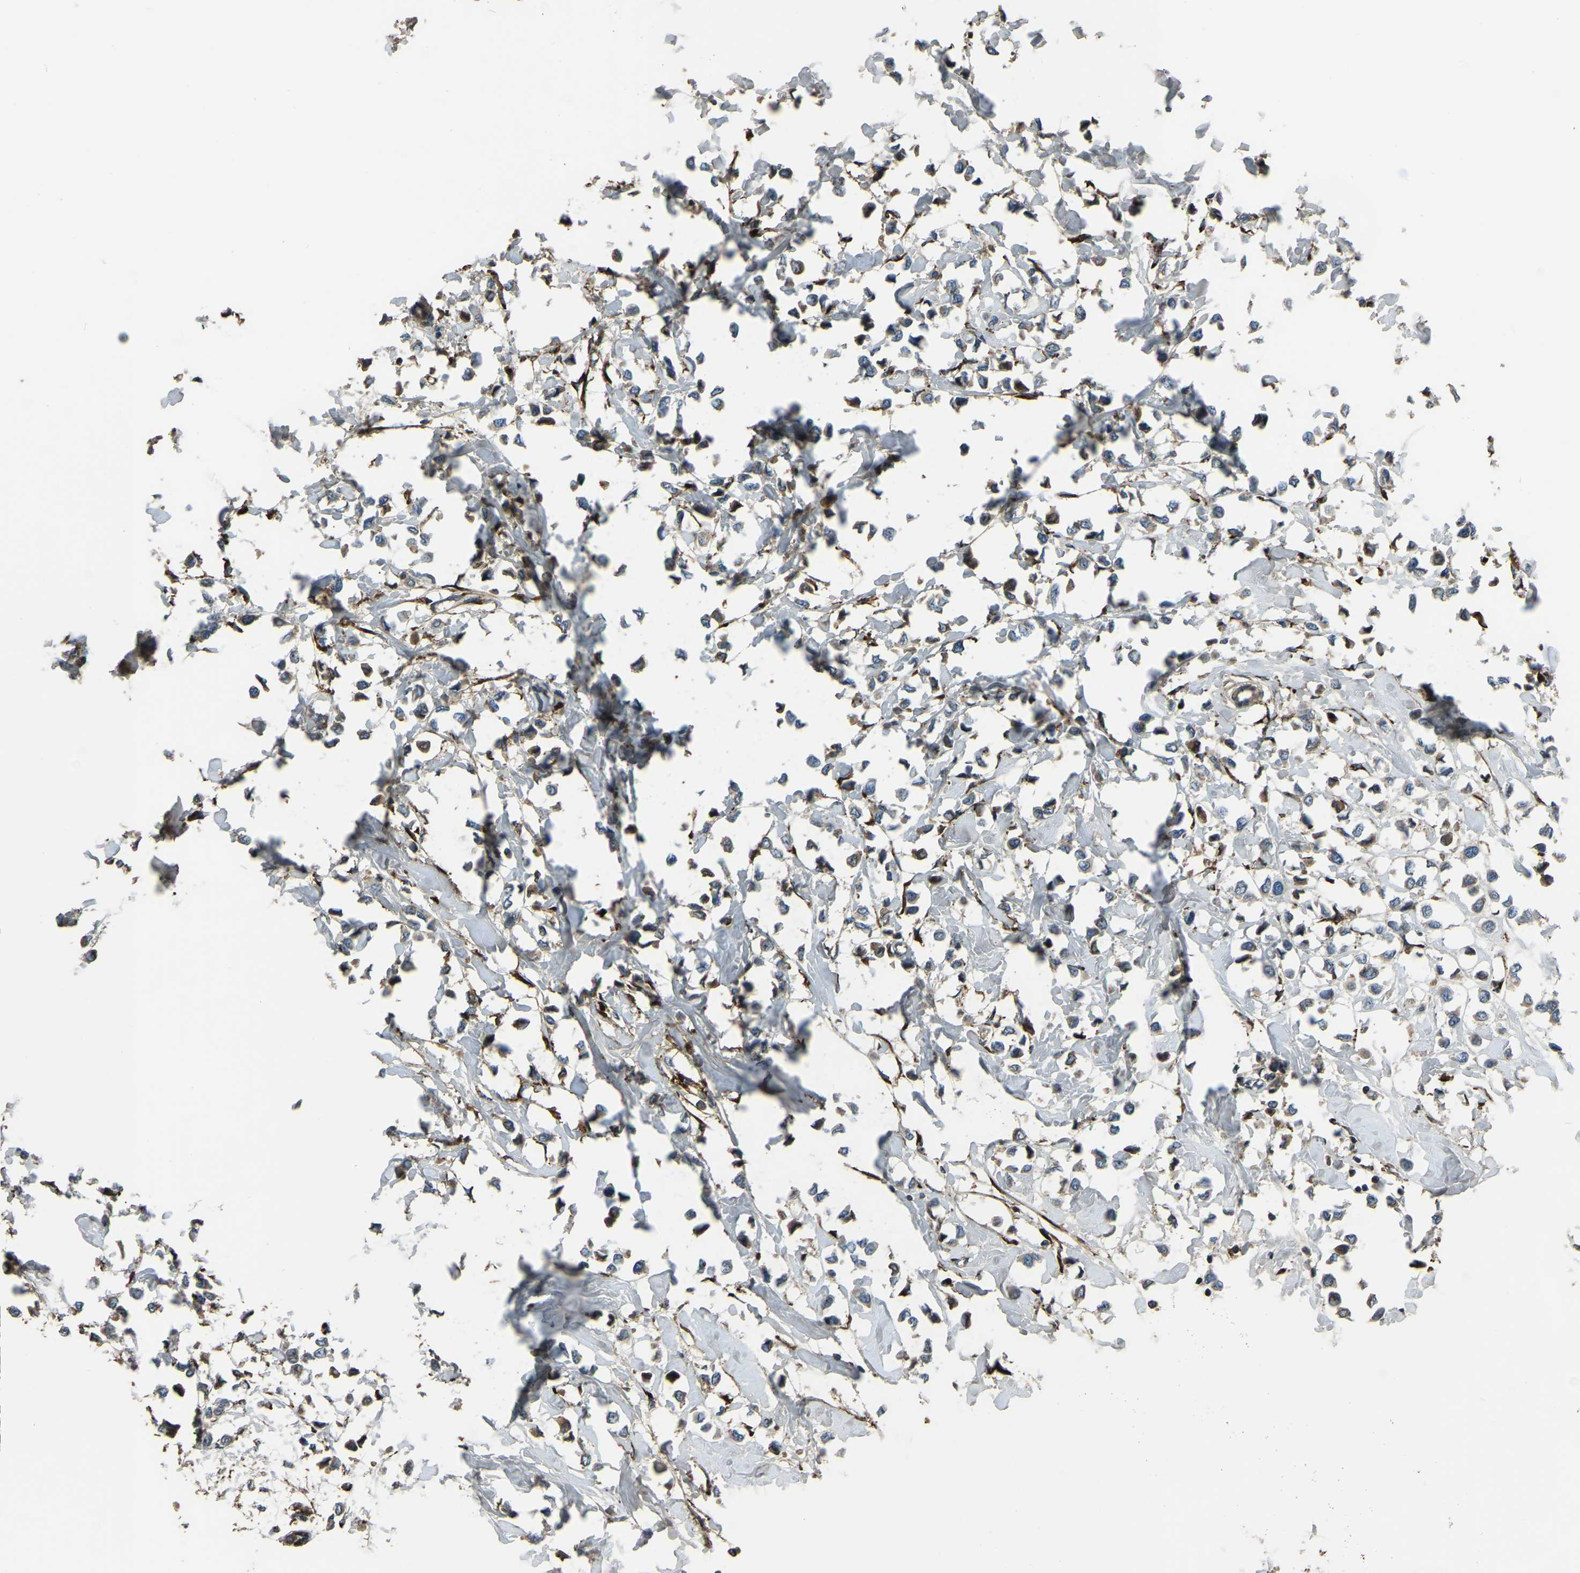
{"staining": {"intensity": "moderate", "quantity": "<25%", "location": "cytoplasmic/membranous"}, "tissue": "breast cancer", "cell_type": "Tumor cells", "image_type": "cancer", "snomed": [{"axis": "morphology", "description": "Lobular carcinoma"}, {"axis": "topography", "description": "Breast"}], "caption": "Human breast cancer stained with a protein marker demonstrates moderate staining in tumor cells.", "gene": "COL3A1", "patient": {"sex": "female", "age": 51}}